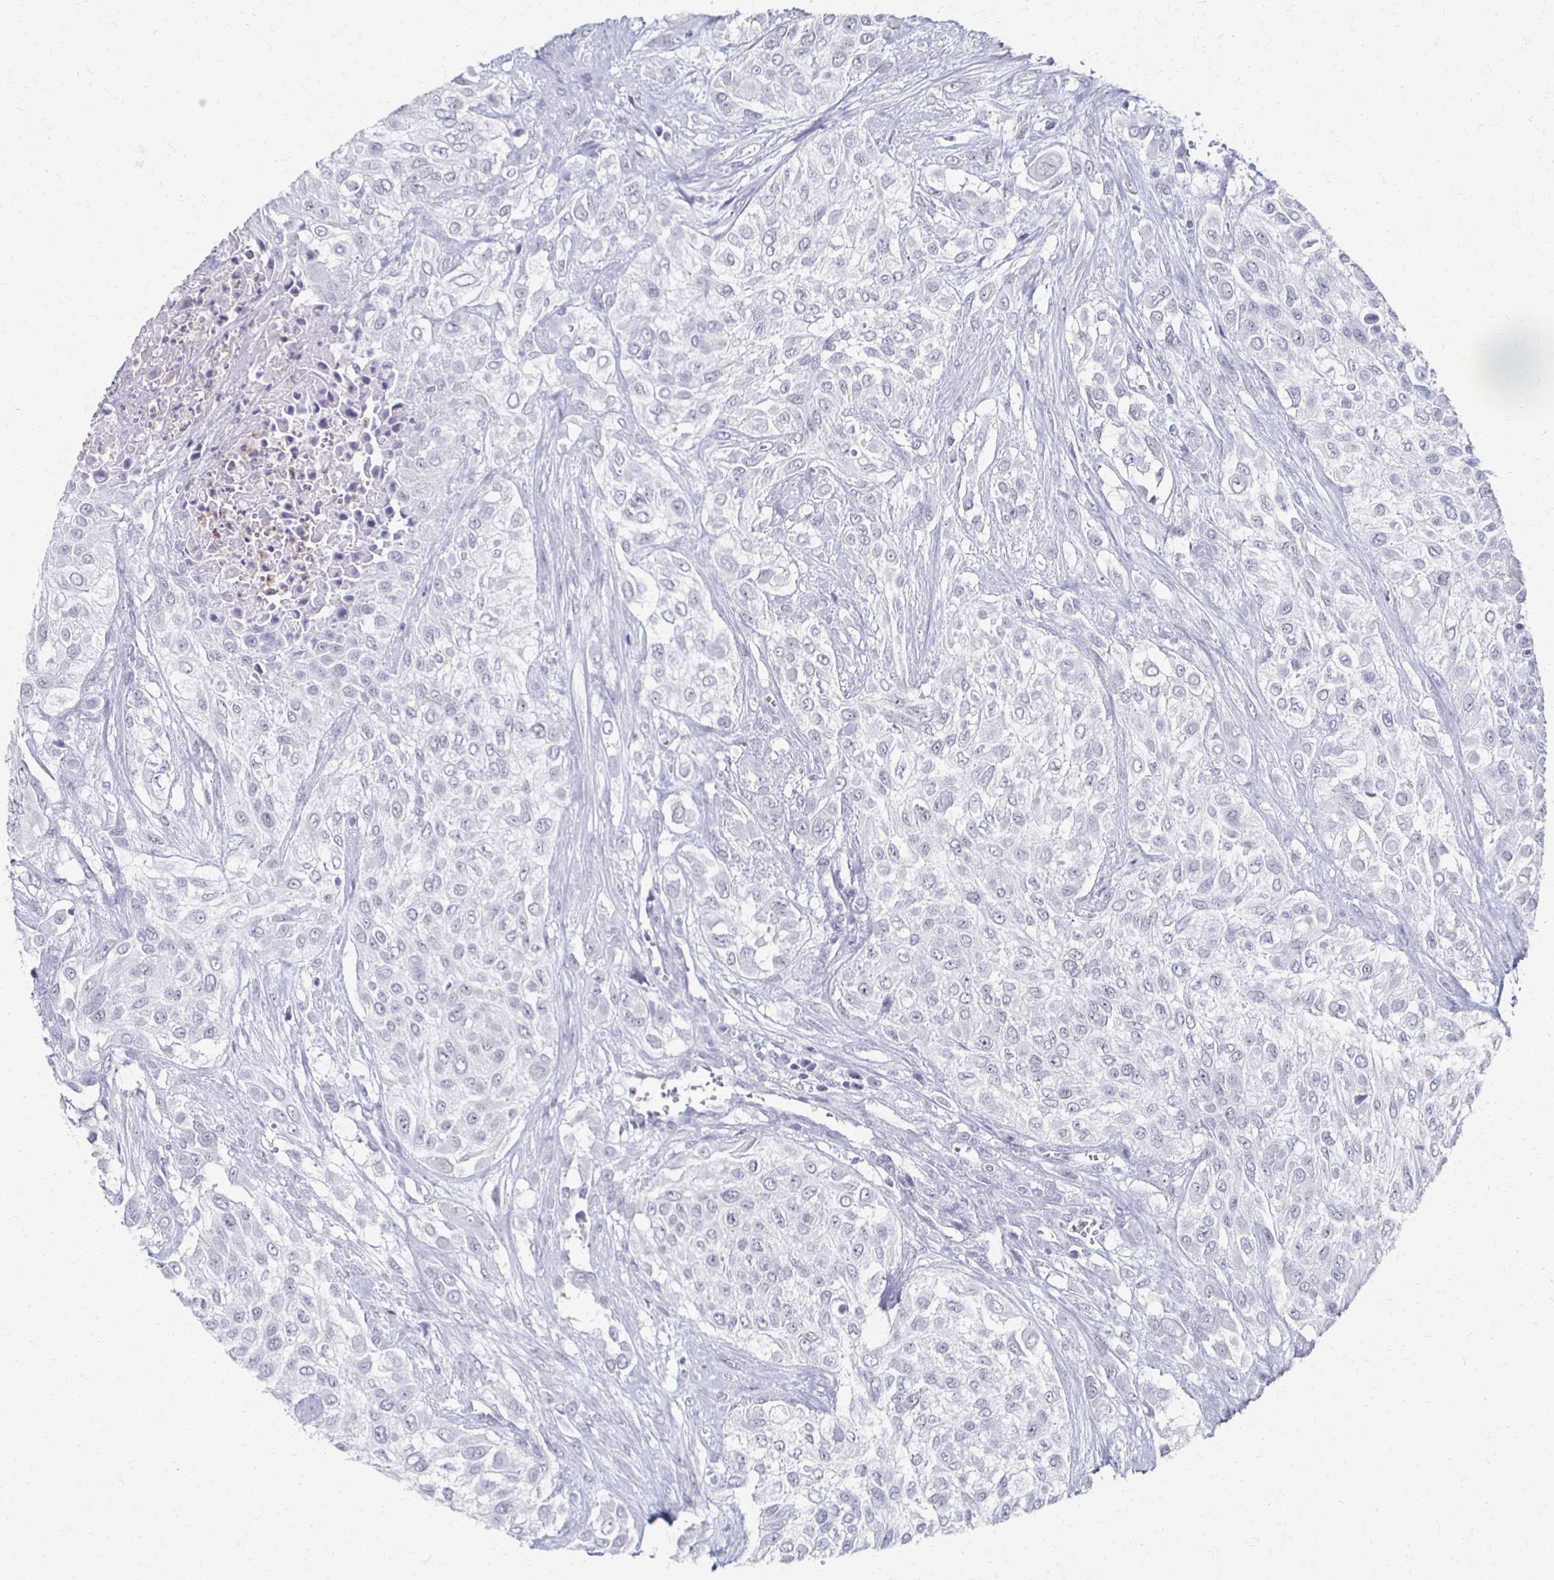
{"staining": {"intensity": "negative", "quantity": "none", "location": "none"}, "tissue": "urothelial cancer", "cell_type": "Tumor cells", "image_type": "cancer", "snomed": [{"axis": "morphology", "description": "Urothelial carcinoma, High grade"}, {"axis": "topography", "description": "Urinary bladder"}], "caption": "There is no significant staining in tumor cells of urothelial cancer.", "gene": "CXCR2", "patient": {"sex": "male", "age": 57}}